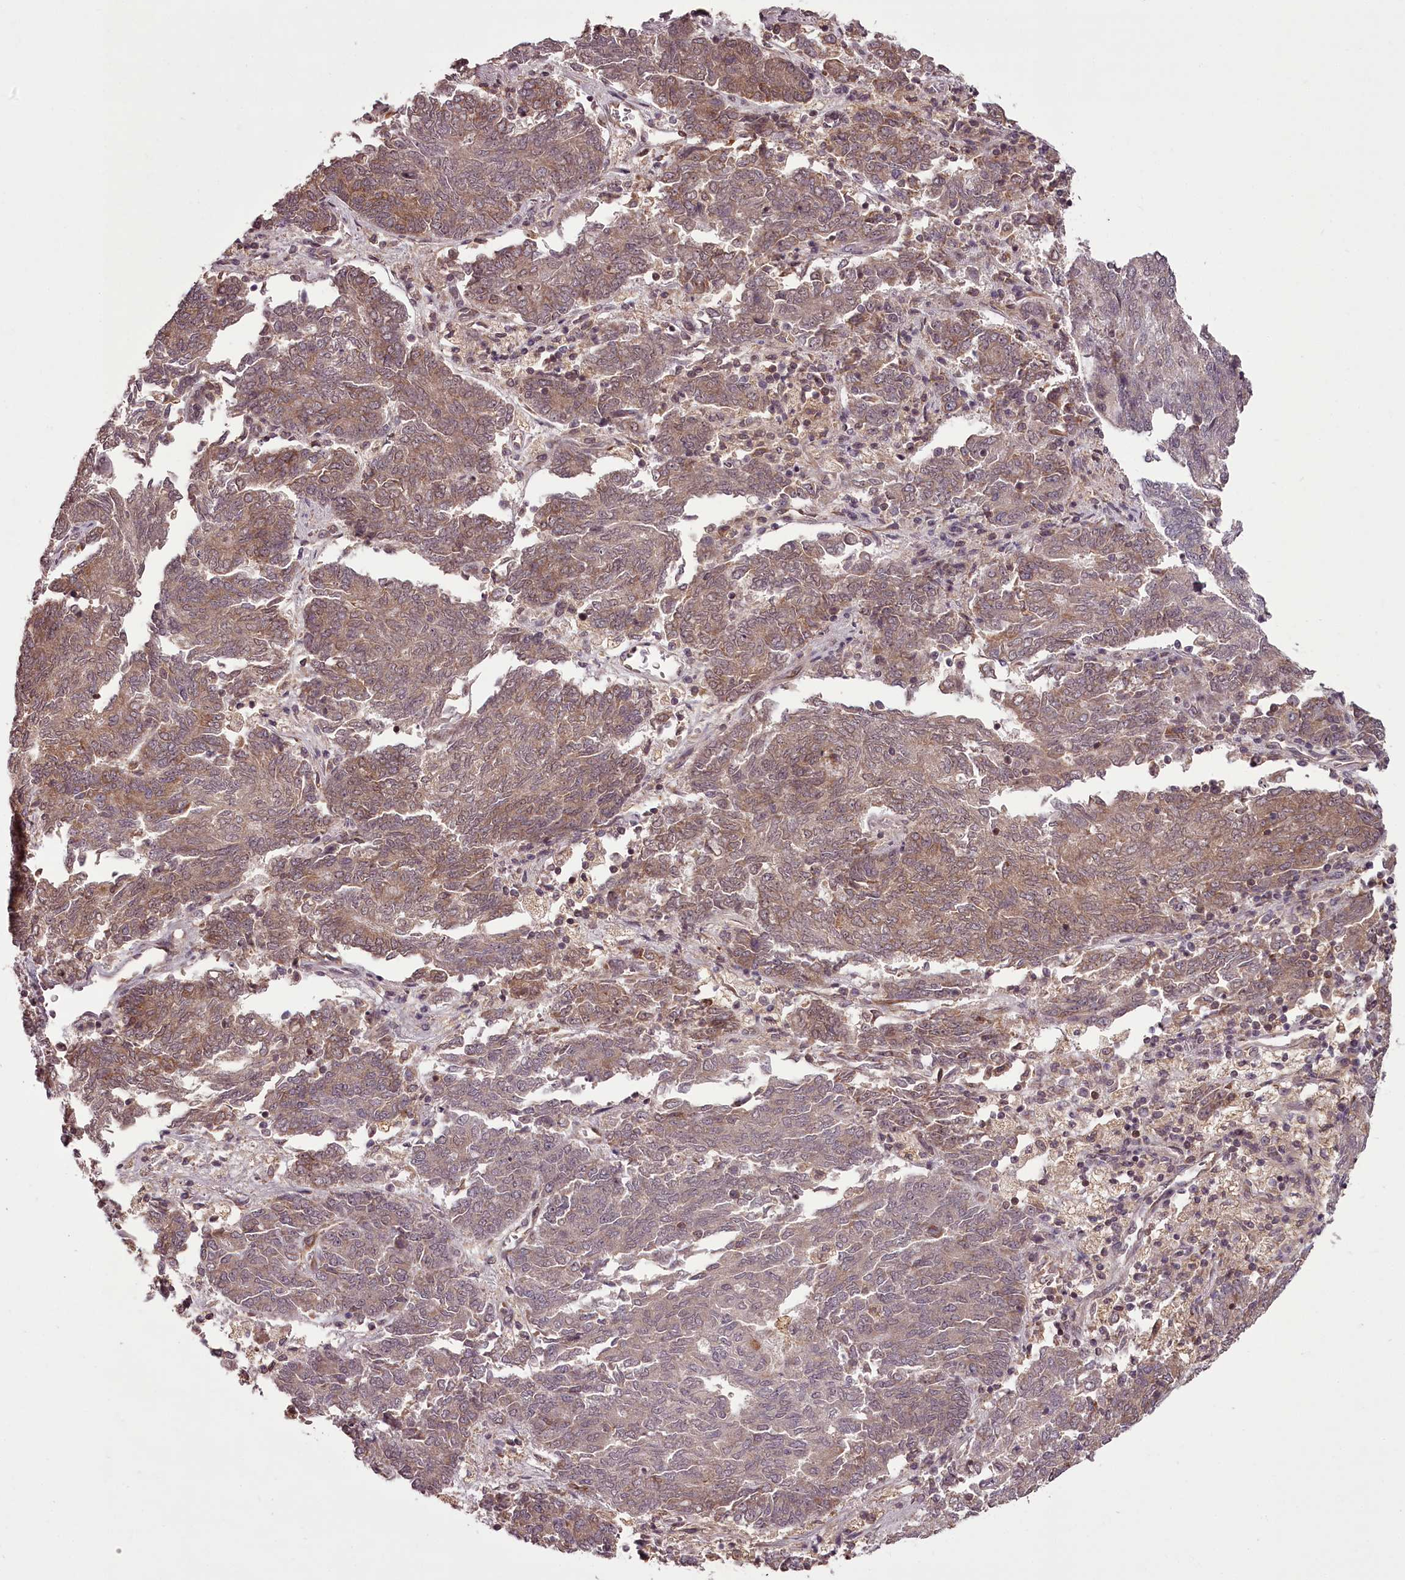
{"staining": {"intensity": "moderate", "quantity": ">75%", "location": "cytoplasmic/membranous"}, "tissue": "endometrial cancer", "cell_type": "Tumor cells", "image_type": "cancer", "snomed": [{"axis": "morphology", "description": "Adenocarcinoma, NOS"}, {"axis": "topography", "description": "Endometrium"}], "caption": "Protein staining reveals moderate cytoplasmic/membranous positivity in approximately >75% of tumor cells in endometrial cancer (adenocarcinoma). (IHC, brightfield microscopy, high magnification).", "gene": "CCDC92", "patient": {"sex": "female", "age": 80}}